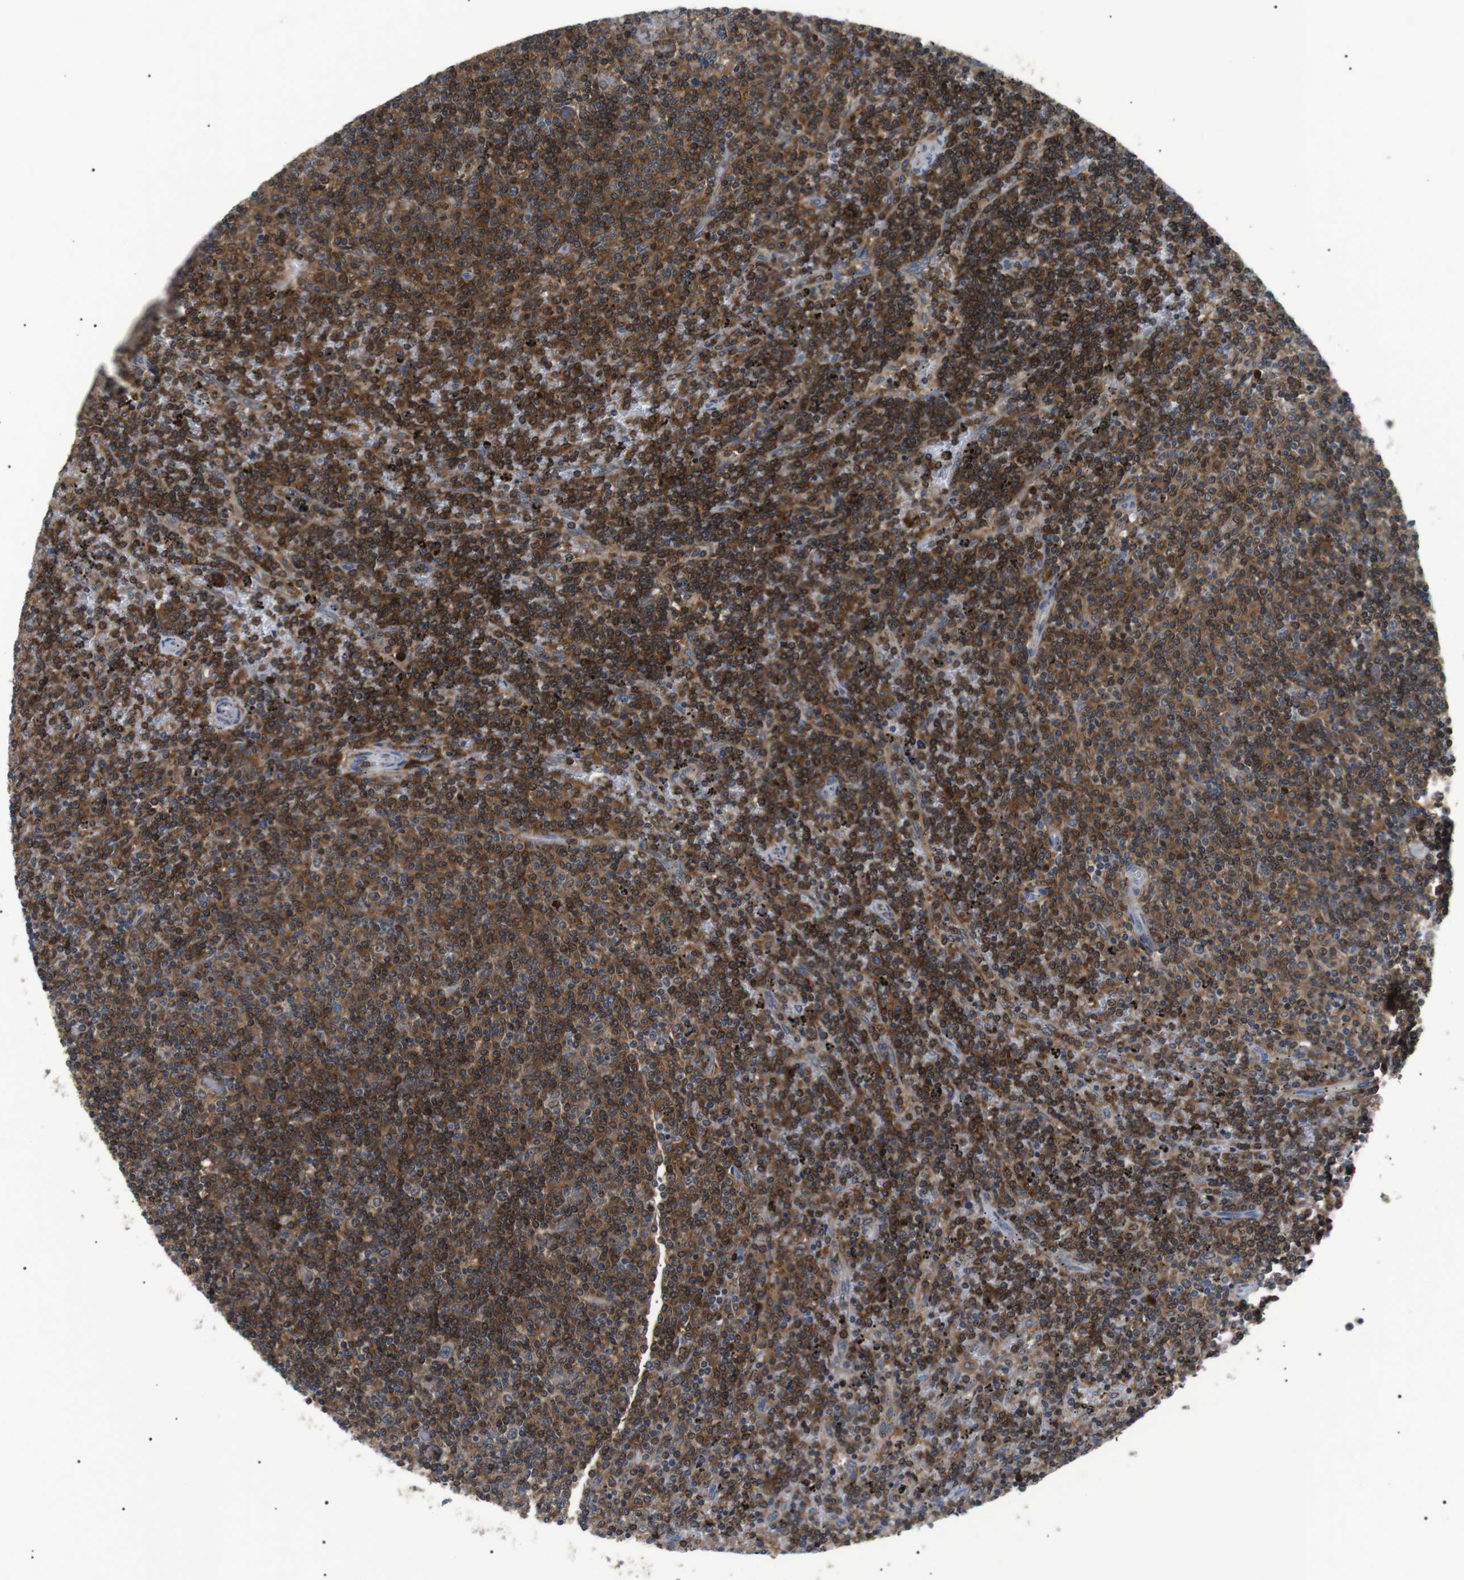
{"staining": {"intensity": "moderate", "quantity": ">75%", "location": "cytoplasmic/membranous"}, "tissue": "lymphoma", "cell_type": "Tumor cells", "image_type": "cancer", "snomed": [{"axis": "morphology", "description": "Malignant lymphoma, non-Hodgkin's type, Low grade"}, {"axis": "topography", "description": "Spleen"}], "caption": "Approximately >75% of tumor cells in human malignant lymphoma, non-Hodgkin's type (low-grade) demonstrate moderate cytoplasmic/membranous protein positivity as visualized by brown immunohistochemical staining.", "gene": "RAB9A", "patient": {"sex": "female", "age": 50}}